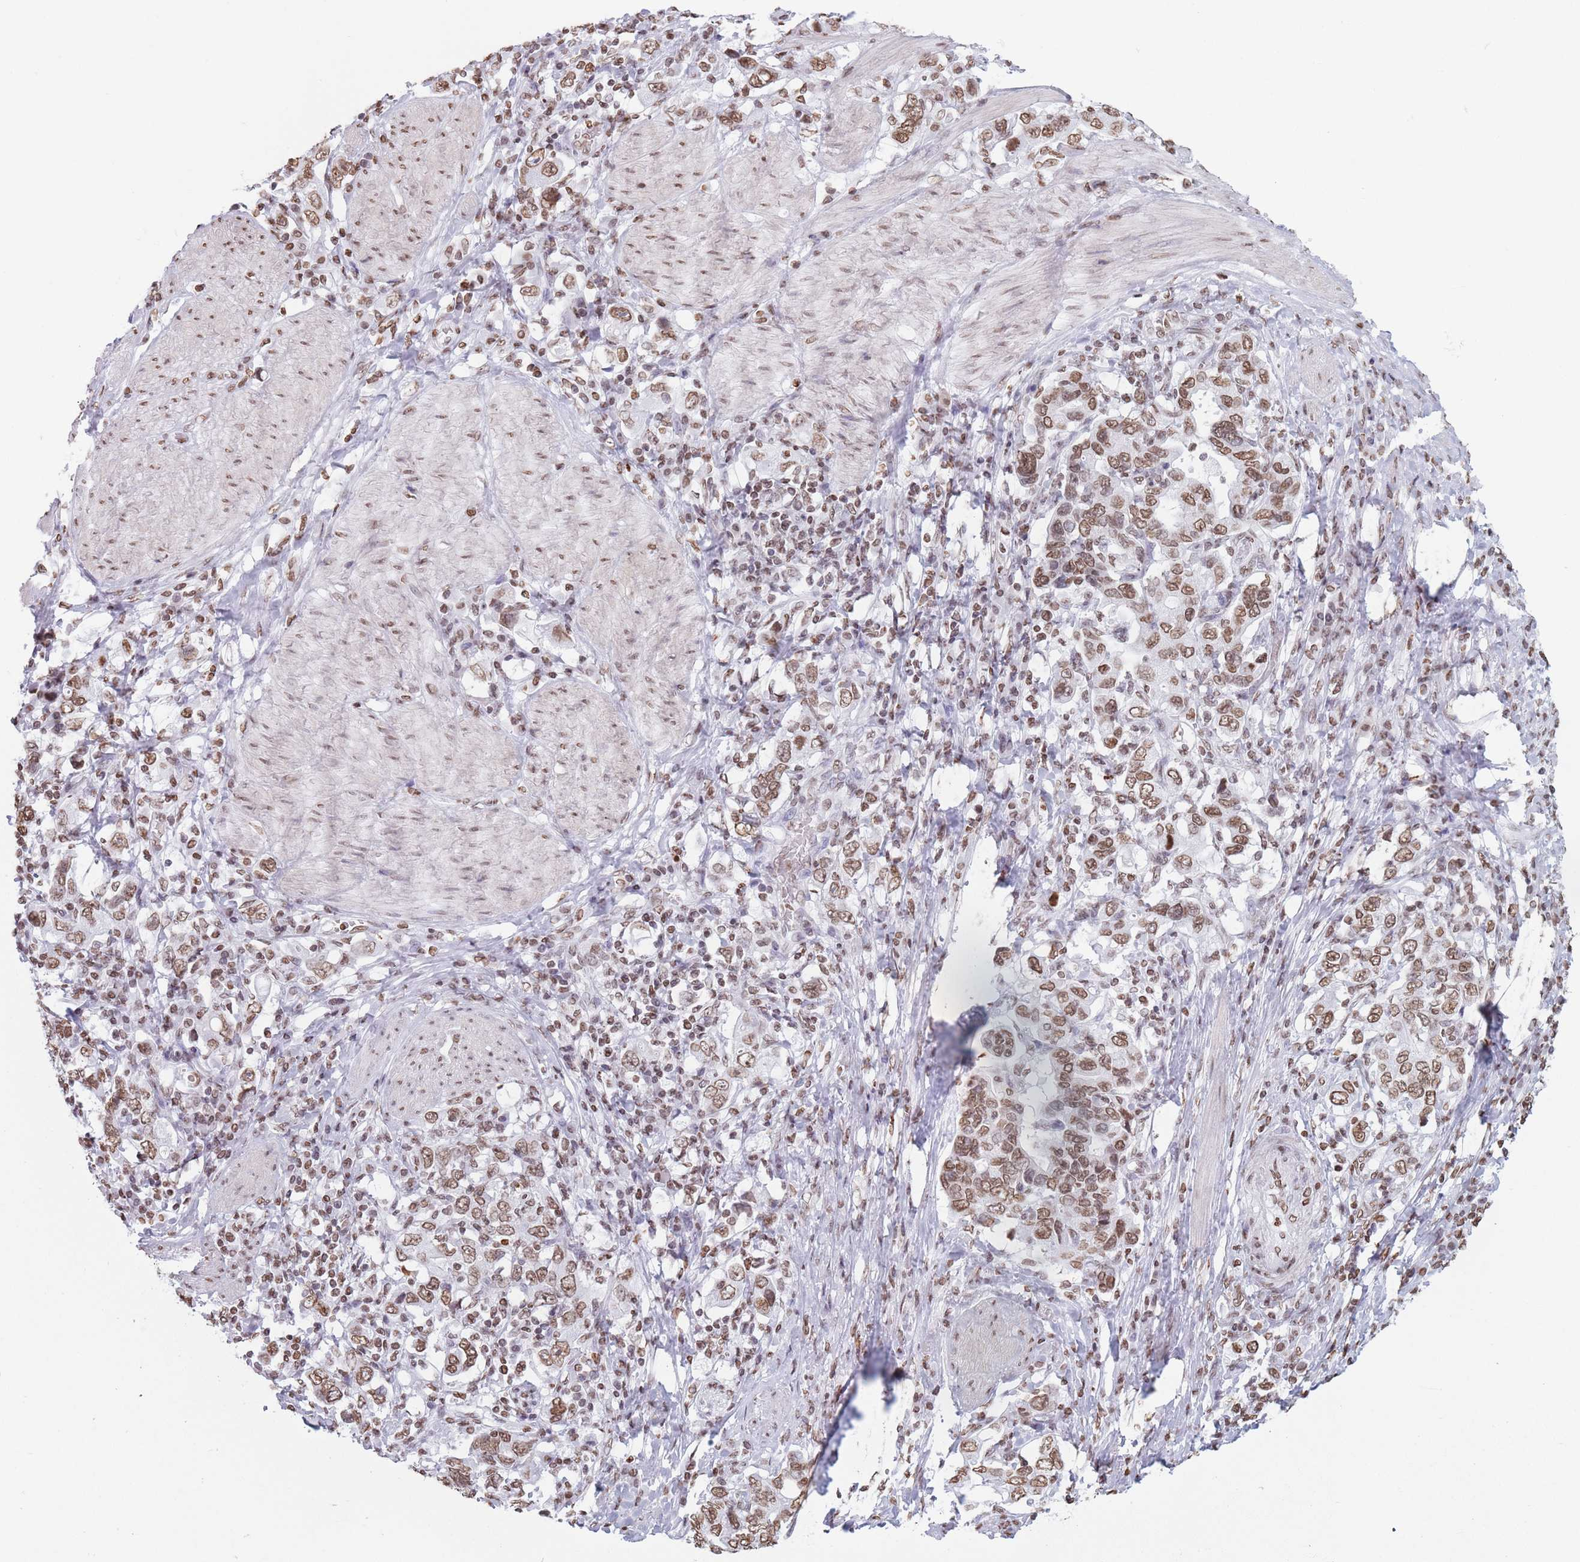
{"staining": {"intensity": "moderate", "quantity": ">75%", "location": "nuclear"}, "tissue": "stomach cancer", "cell_type": "Tumor cells", "image_type": "cancer", "snomed": [{"axis": "morphology", "description": "Adenocarcinoma, NOS"}, {"axis": "topography", "description": "Stomach, upper"}, {"axis": "topography", "description": "Stomach"}], "caption": "Immunohistochemical staining of stomach cancer (adenocarcinoma) exhibits moderate nuclear protein staining in approximately >75% of tumor cells.", "gene": "RYK", "patient": {"sex": "male", "age": 62}}